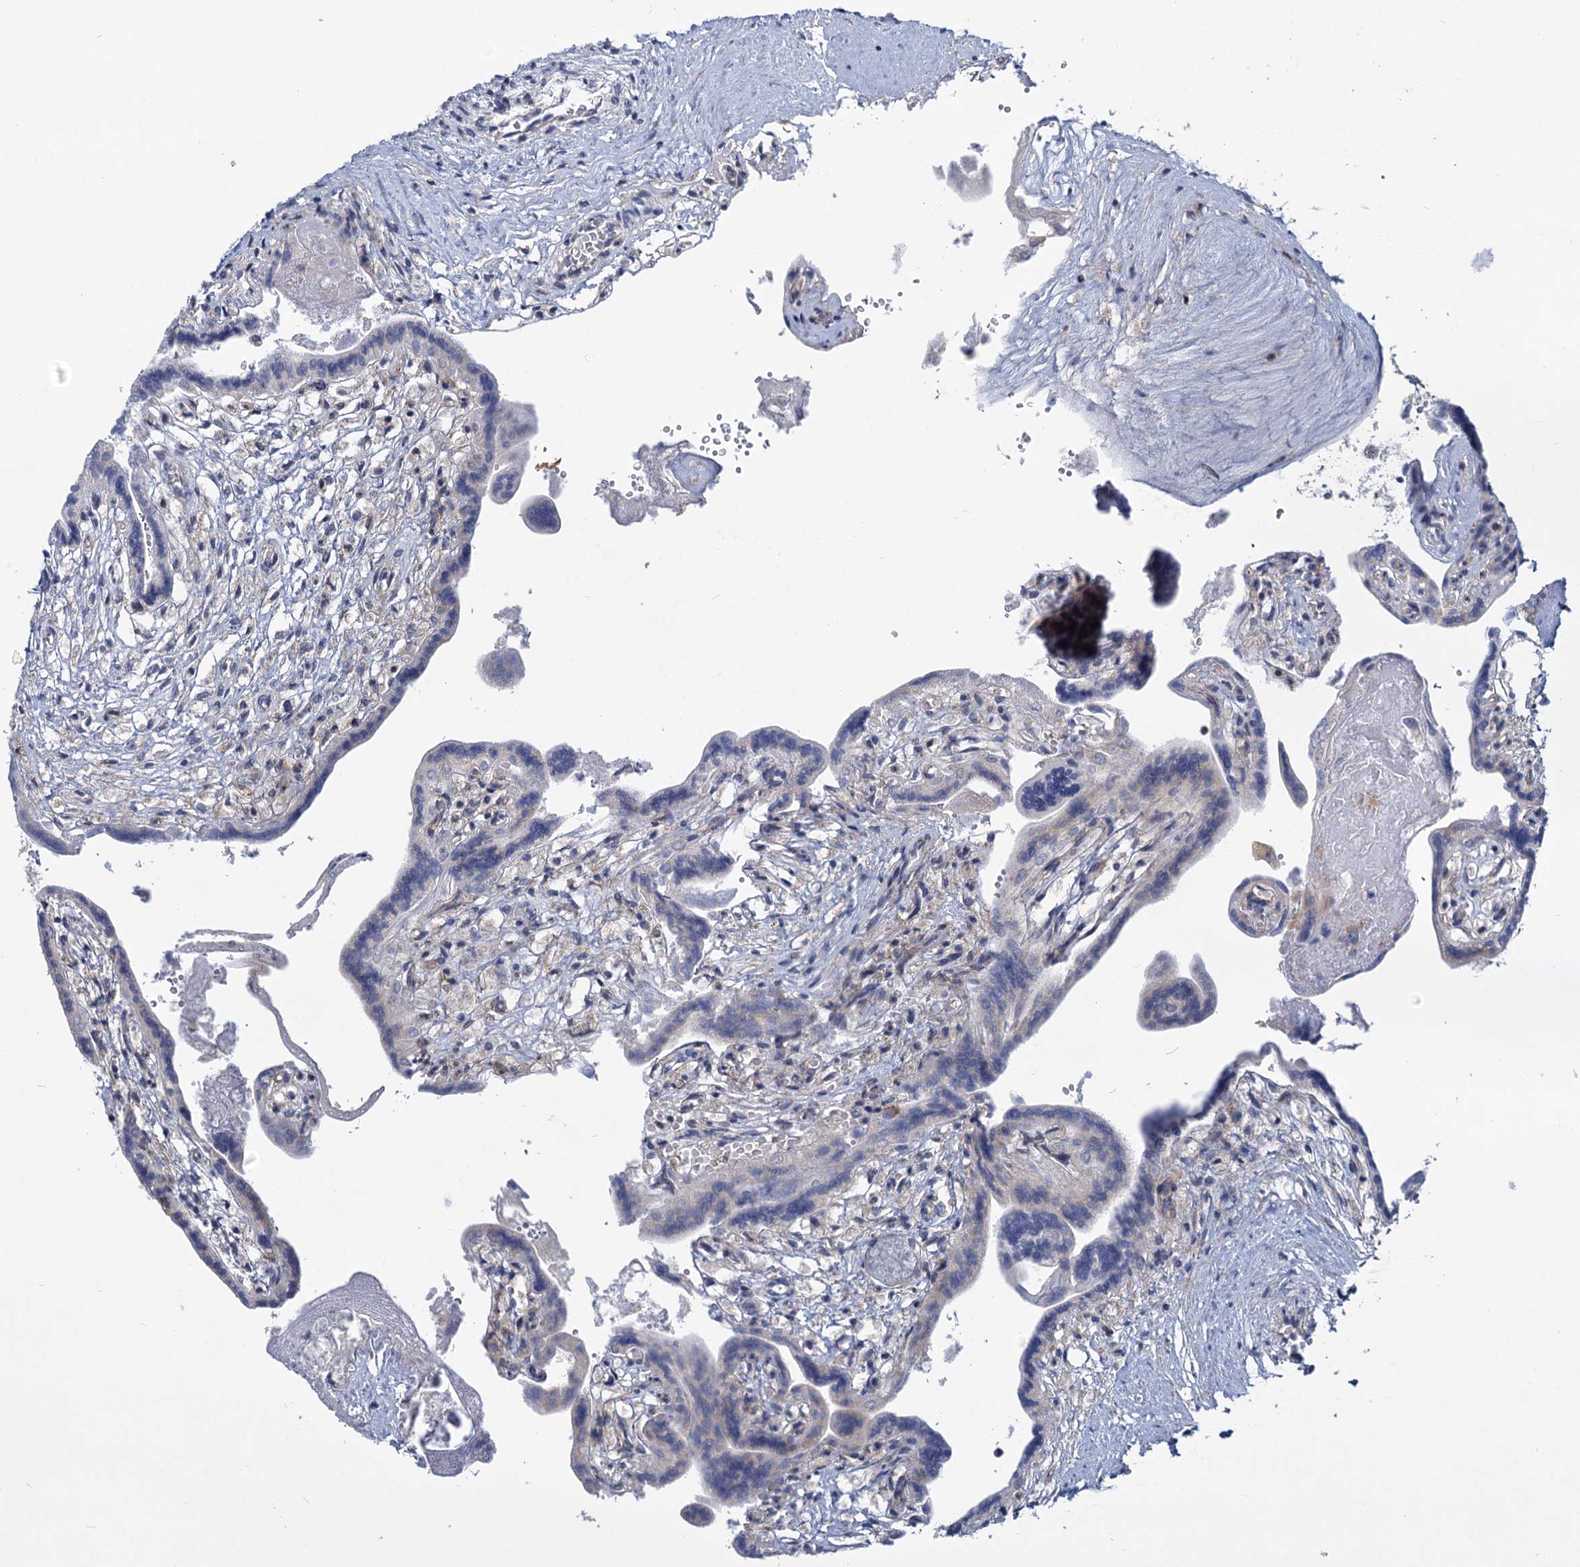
{"staining": {"intensity": "weak", "quantity": "<25%", "location": "cytoplasmic/membranous,nuclear"}, "tissue": "placenta", "cell_type": "Trophoblastic cells", "image_type": "normal", "snomed": [{"axis": "morphology", "description": "Normal tissue, NOS"}, {"axis": "topography", "description": "Placenta"}], "caption": "Immunohistochemistry (IHC) micrograph of normal placenta: human placenta stained with DAB (3,3'-diaminobenzidine) reveals no significant protein expression in trophoblastic cells. Nuclei are stained in blue.", "gene": "MBLAC2", "patient": {"sex": "female", "age": 37}}